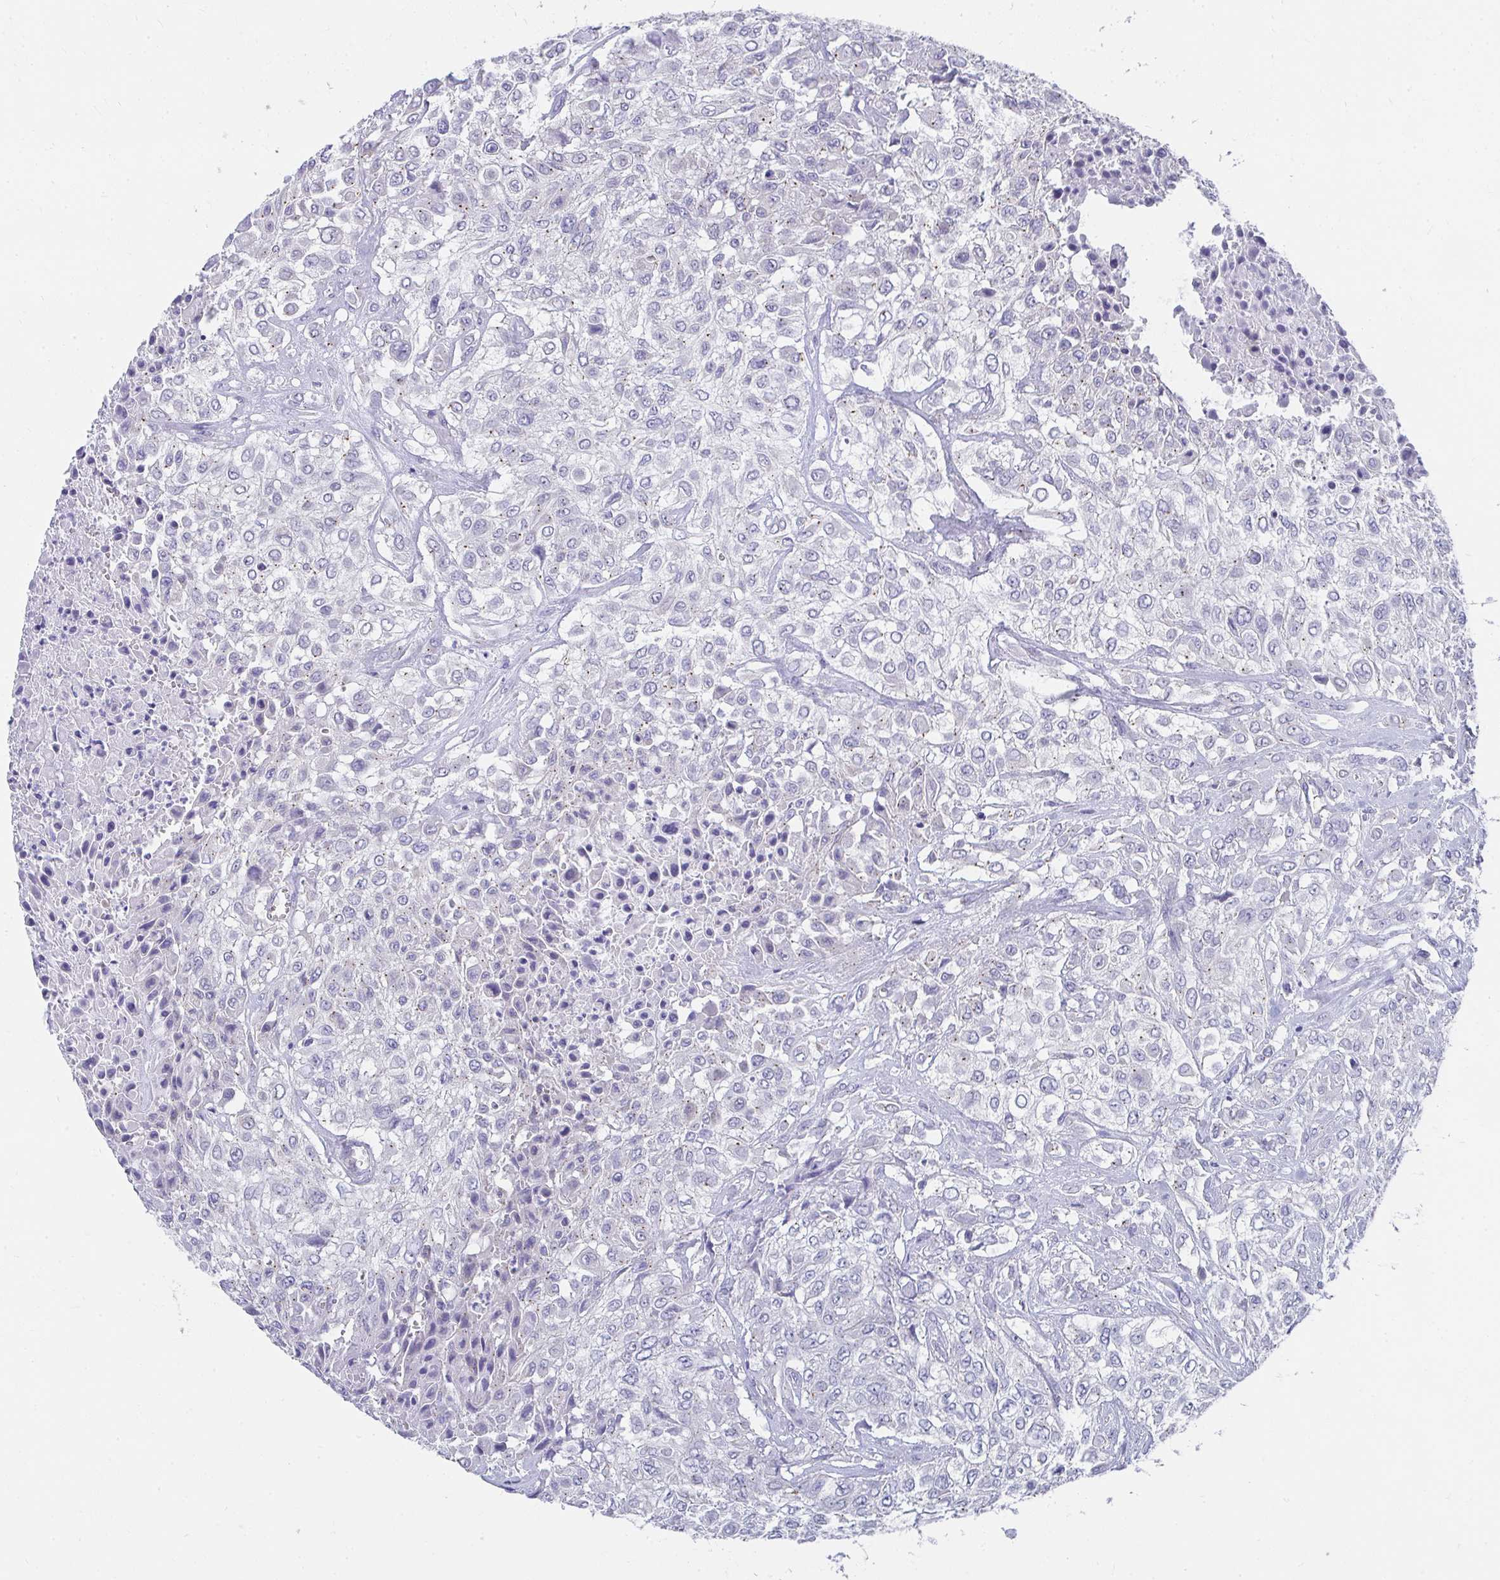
{"staining": {"intensity": "negative", "quantity": "none", "location": "none"}, "tissue": "urothelial cancer", "cell_type": "Tumor cells", "image_type": "cancer", "snomed": [{"axis": "morphology", "description": "Urothelial carcinoma, High grade"}, {"axis": "topography", "description": "Urinary bladder"}], "caption": "A micrograph of high-grade urothelial carcinoma stained for a protein reveals no brown staining in tumor cells. The staining was performed using DAB (3,3'-diaminobenzidine) to visualize the protein expression in brown, while the nuclei were stained in blue with hematoxylin (Magnification: 20x).", "gene": "TMPRSS2", "patient": {"sex": "male", "age": 57}}